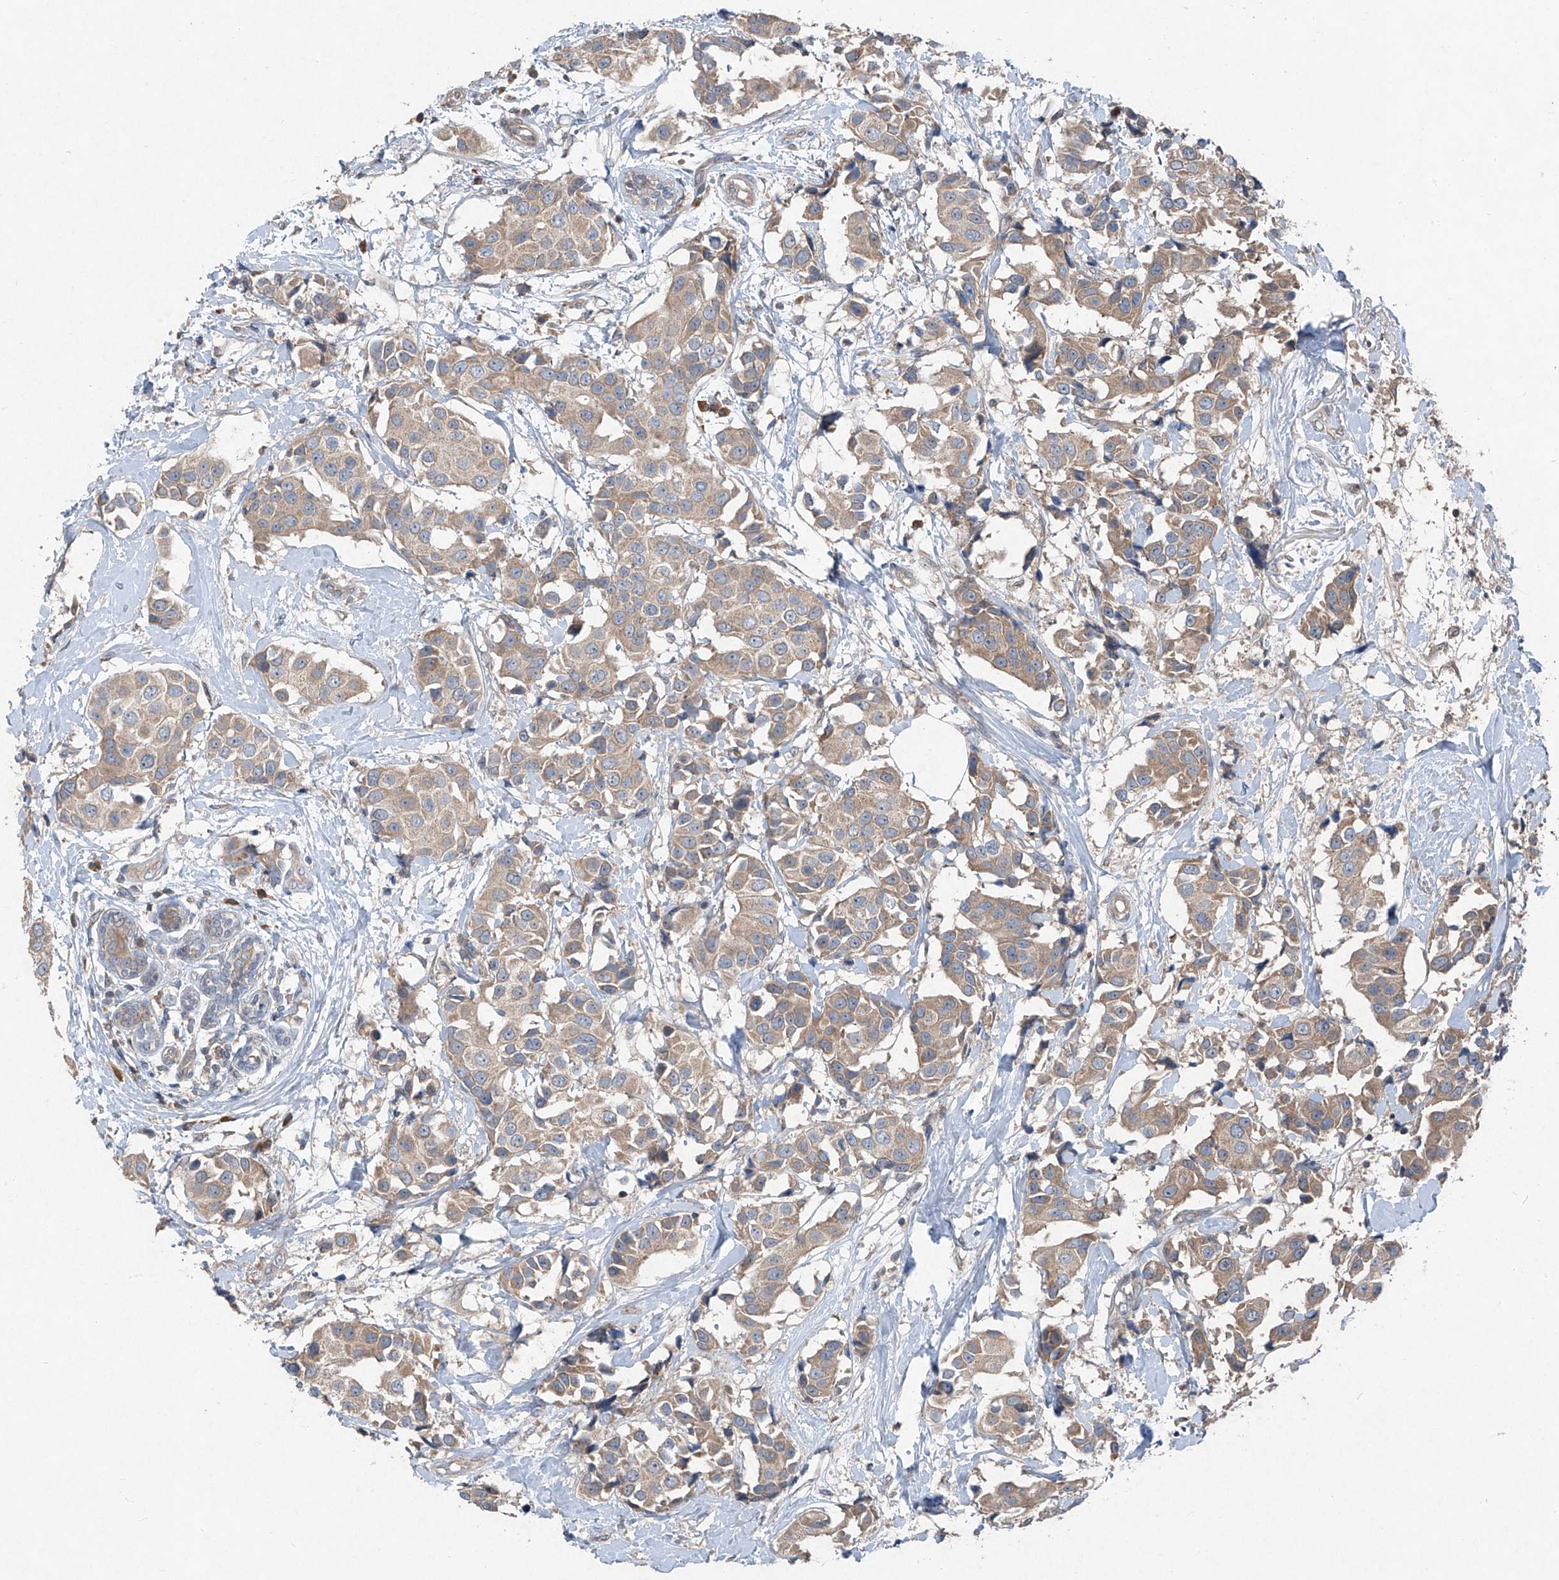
{"staining": {"intensity": "weak", "quantity": ">75%", "location": "cytoplasmic/membranous"}, "tissue": "breast cancer", "cell_type": "Tumor cells", "image_type": "cancer", "snomed": [{"axis": "morphology", "description": "Normal tissue, NOS"}, {"axis": "morphology", "description": "Duct carcinoma"}, {"axis": "topography", "description": "Breast"}], "caption": "Immunohistochemistry (IHC) image of breast cancer (intraductal carcinoma) stained for a protein (brown), which demonstrates low levels of weak cytoplasmic/membranous positivity in about >75% of tumor cells.", "gene": "FOXRED2", "patient": {"sex": "female", "age": 39}}